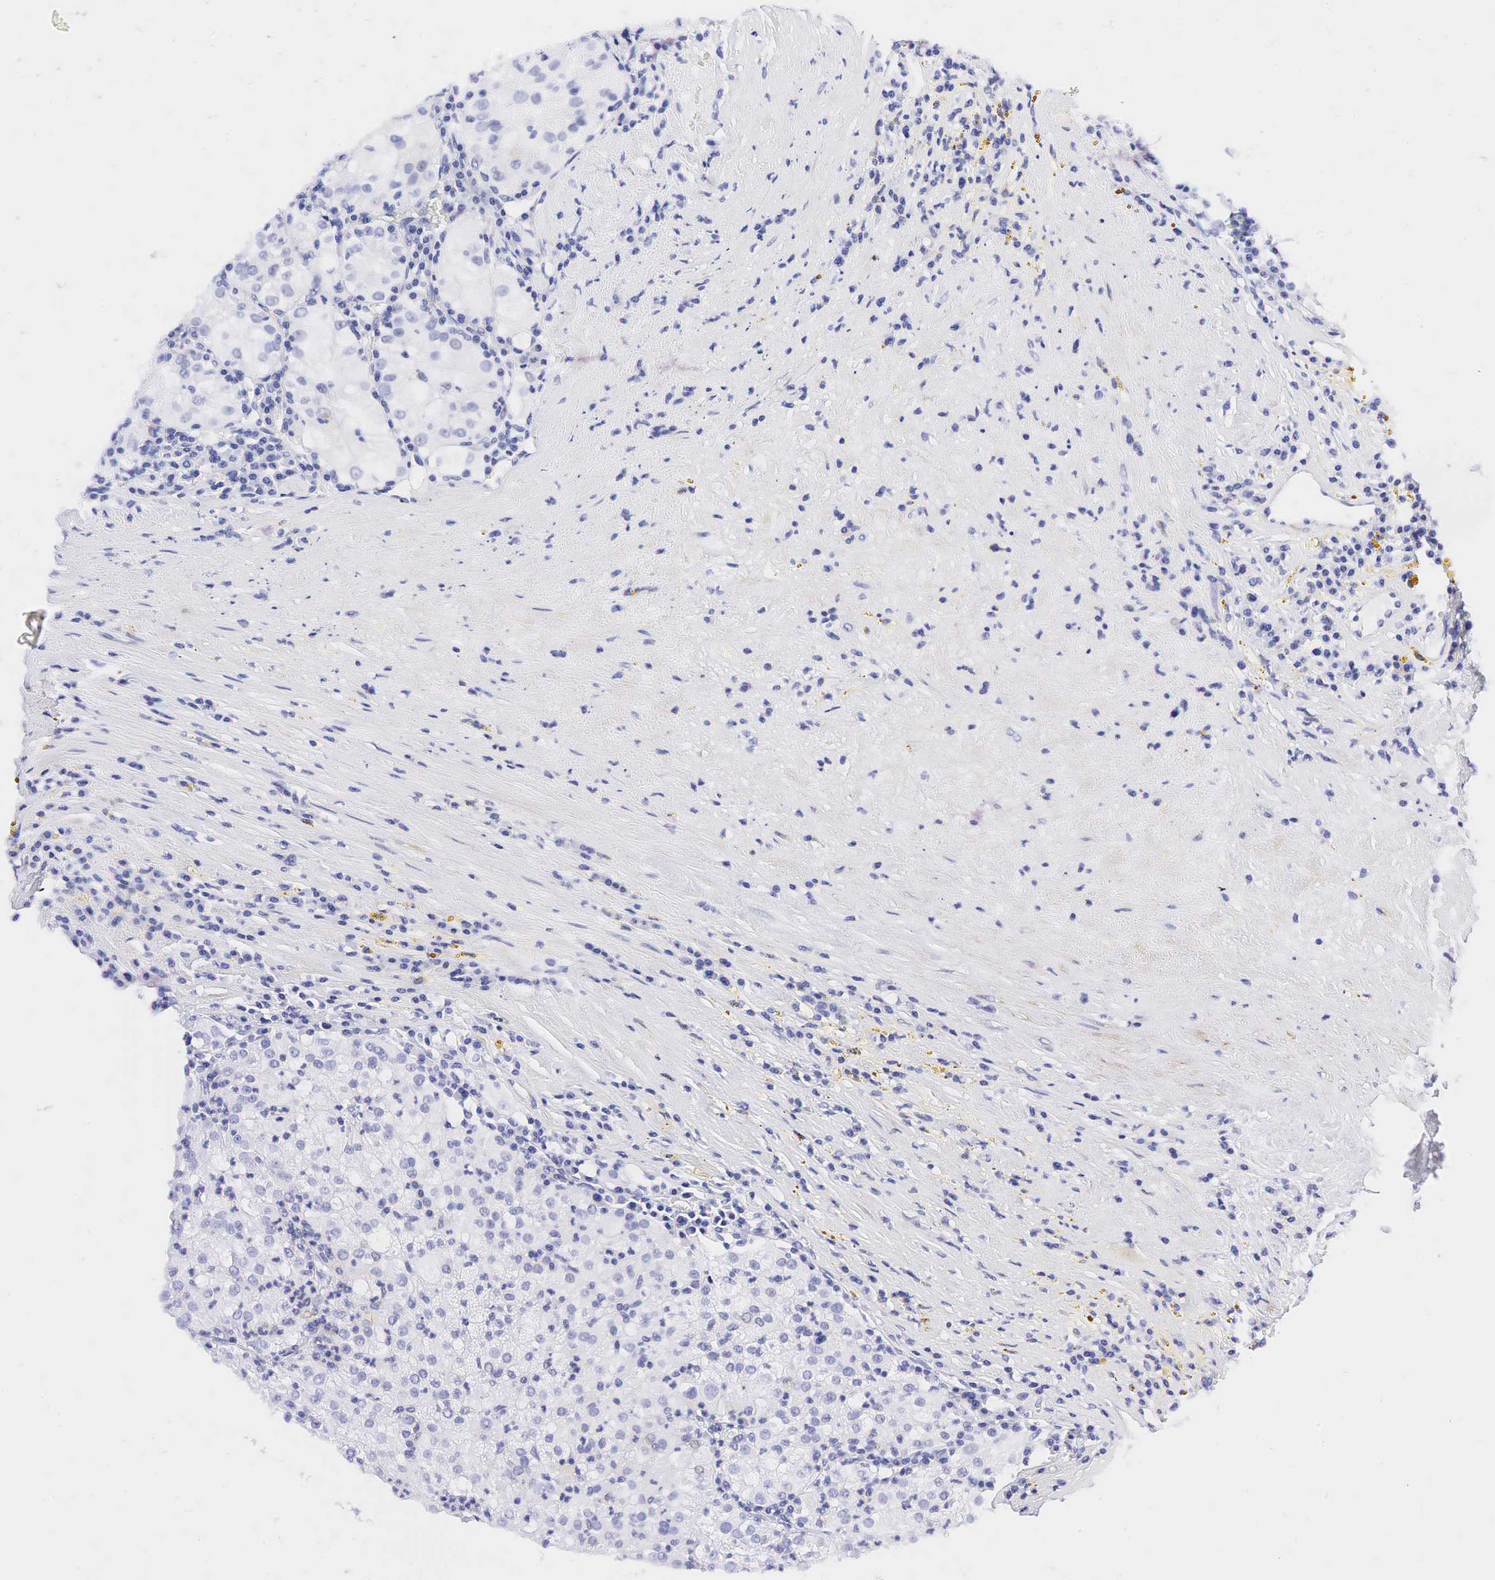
{"staining": {"intensity": "negative", "quantity": "none", "location": "none"}, "tissue": "renal cancer", "cell_type": "Tumor cells", "image_type": "cancer", "snomed": [{"axis": "morphology", "description": "Adenocarcinoma, NOS"}, {"axis": "topography", "description": "Kidney"}], "caption": "The IHC image has no significant expression in tumor cells of renal adenocarcinoma tissue.", "gene": "CALD1", "patient": {"sex": "male", "age": 59}}